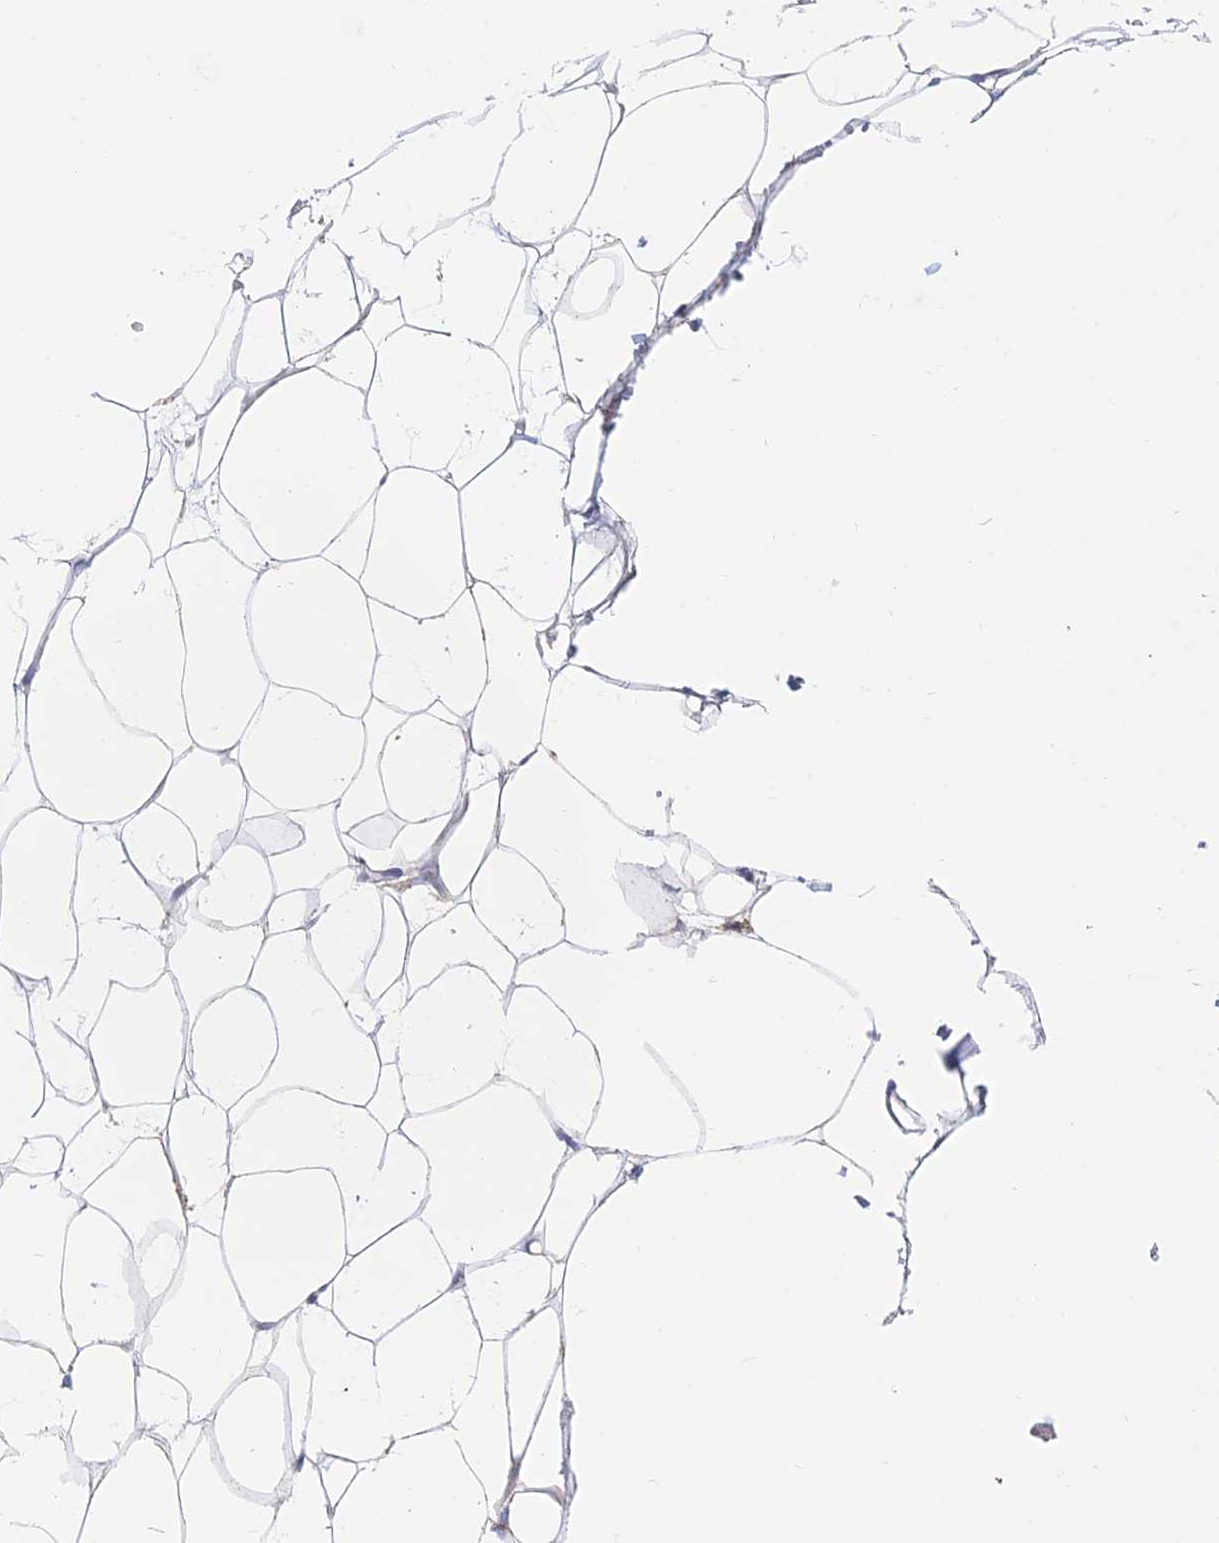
{"staining": {"intensity": "weak", "quantity": "25%-75%", "location": "cytoplasmic/membranous"}, "tissue": "adipose tissue", "cell_type": "Adipocytes", "image_type": "normal", "snomed": [{"axis": "morphology", "description": "Normal tissue, NOS"}, {"axis": "topography", "description": "Breast"}, {"axis": "topography", "description": "Adipose tissue"}], "caption": "Immunohistochemical staining of benign adipose tissue reveals weak cytoplasmic/membranous protein positivity in about 25%-75% of adipocytes.", "gene": "OR2W3", "patient": {"sex": "female", "age": 25}}